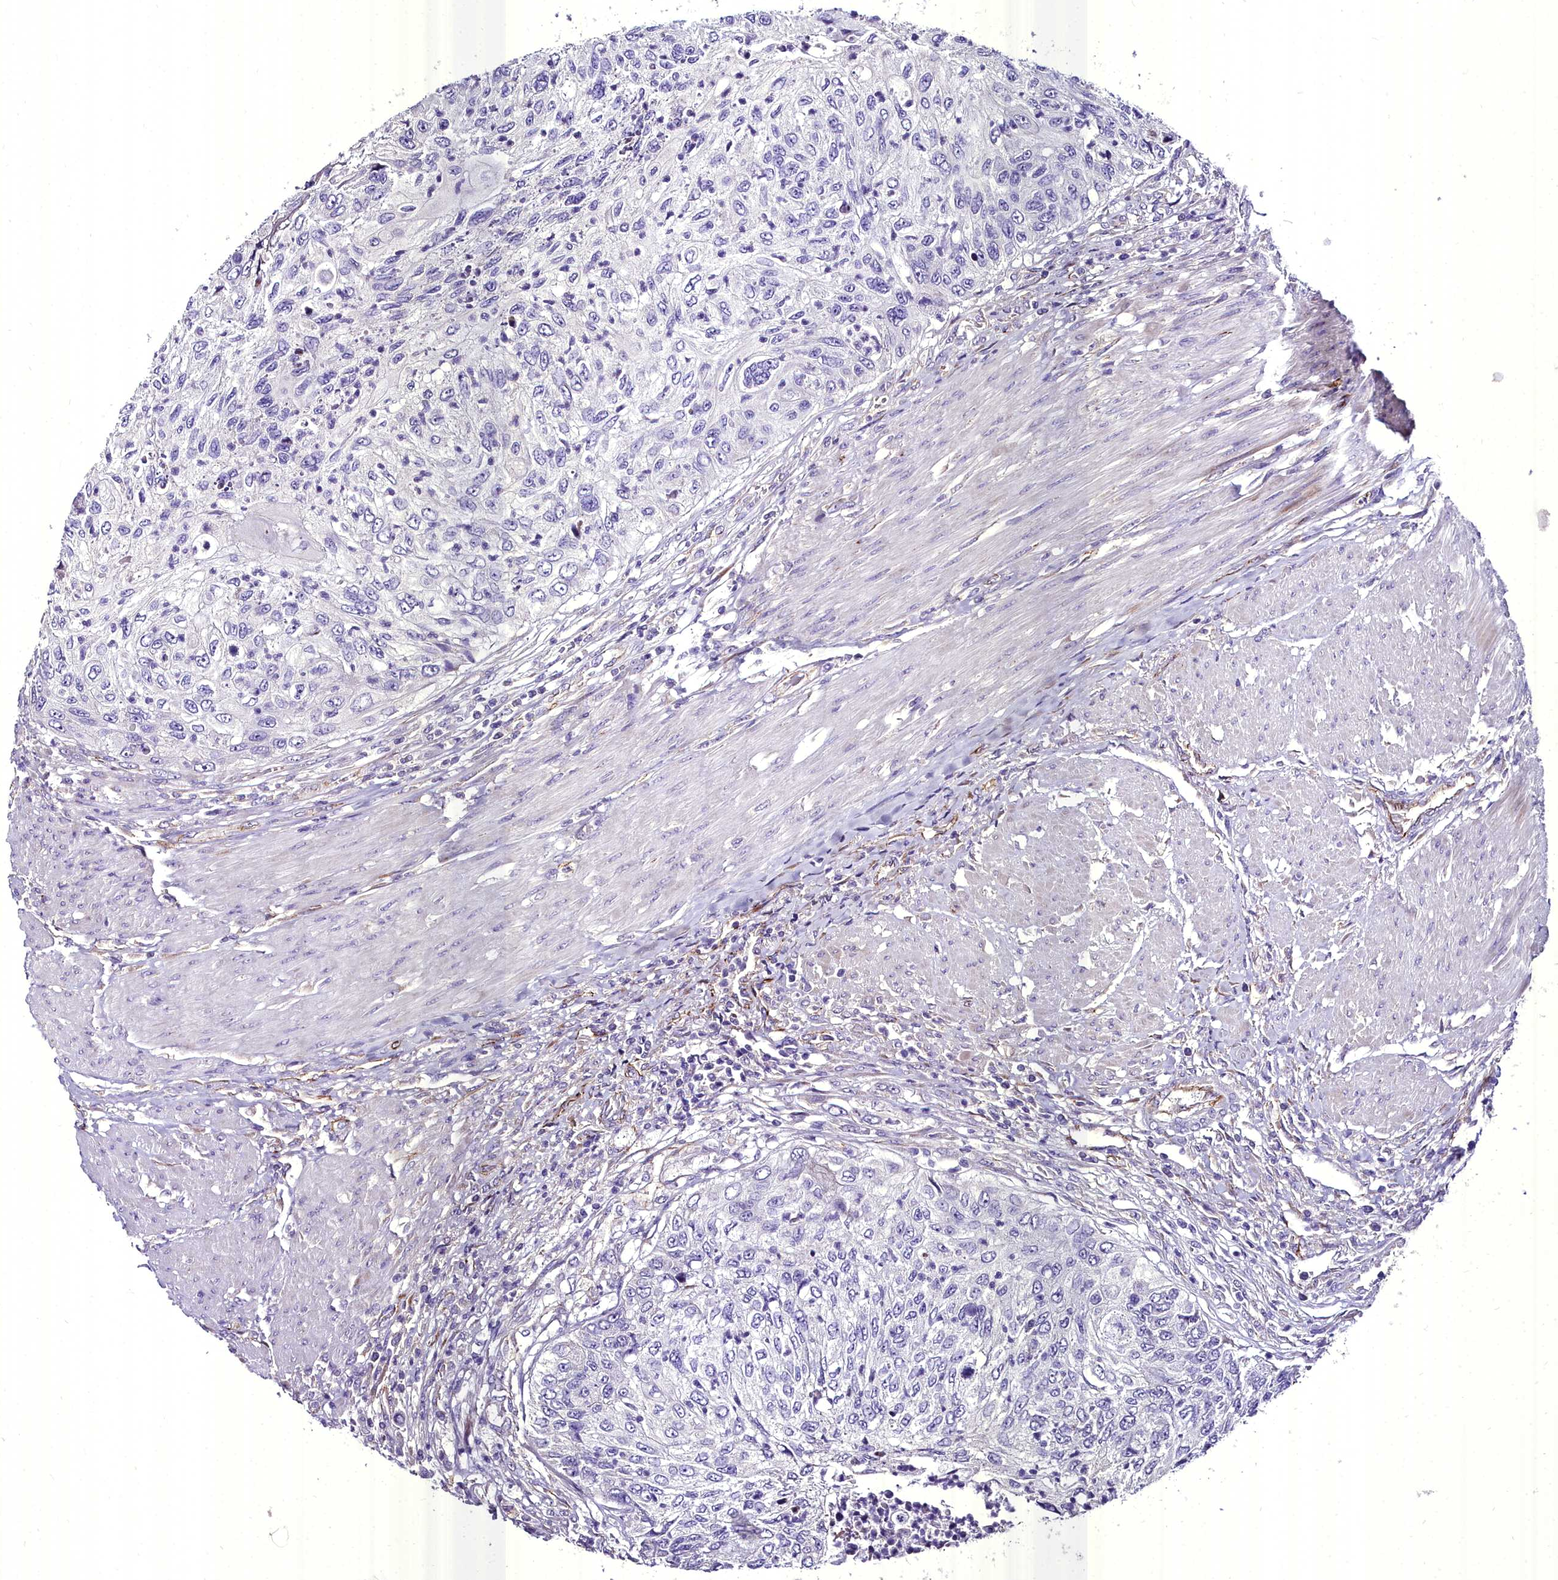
{"staining": {"intensity": "negative", "quantity": "none", "location": "none"}, "tissue": "urothelial cancer", "cell_type": "Tumor cells", "image_type": "cancer", "snomed": [{"axis": "morphology", "description": "Urothelial carcinoma, High grade"}, {"axis": "topography", "description": "Urinary bladder"}], "caption": "Tumor cells are negative for protein expression in human high-grade urothelial carcinoma.", "gene": "MS4A18", "patient": {"sex": "female", "age": 60}}